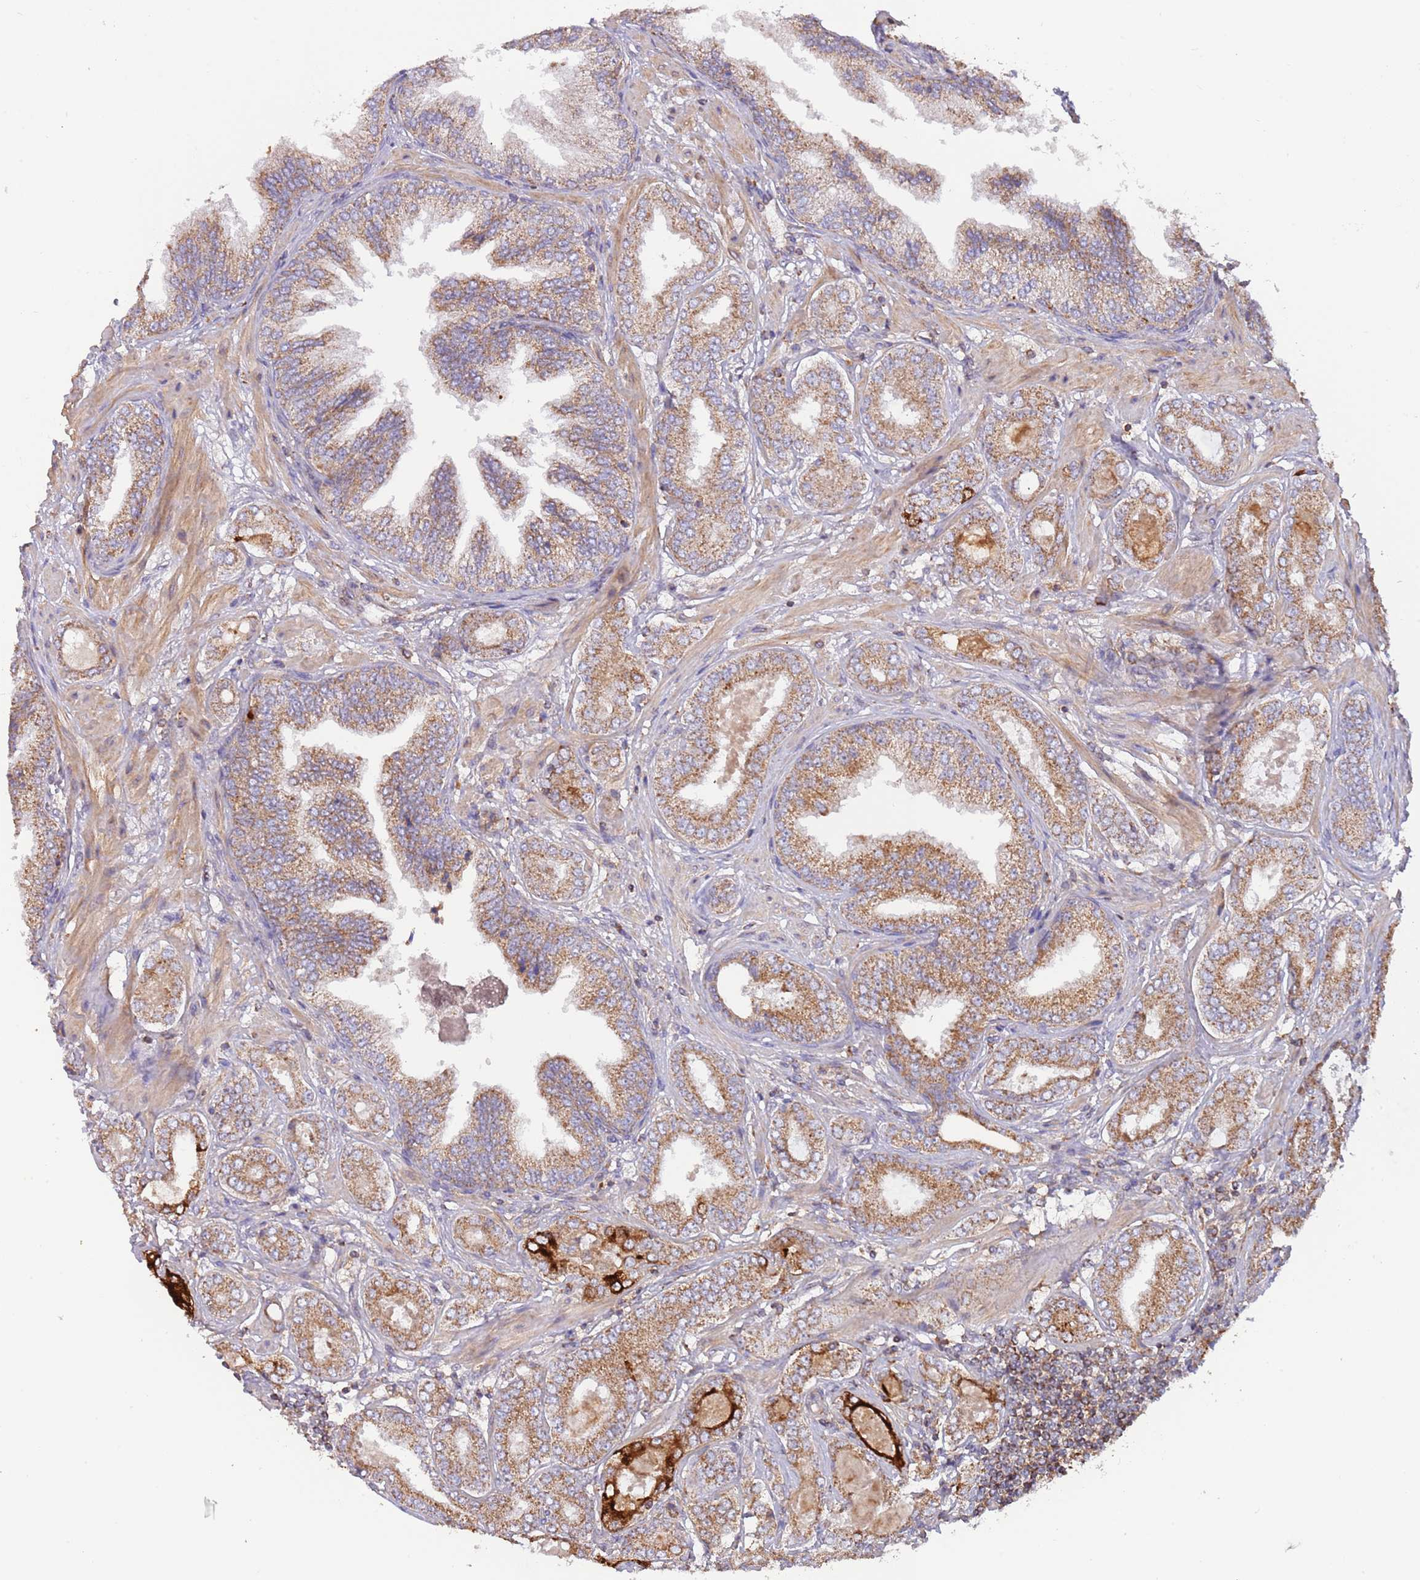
{"staining": {"intensity": "strong", "quantity": ">75%", "location": "cytoplasmic/membranous"}, "tissue": "prostate cancer", "cell_type": "Tumor cells", "image_type": "cancer", "snomed": [{"axis": "morphology", "description": "Adenocarcinoma, Low grade"}, {"axis": "topography", "description": "Prostate"}], "caption": "Low-grade adenocarcinoma (prostate) was stained to show a protein in brown. There is high levels of strong cytoplasmic/membranous expression in about >75% of tumor cells. The protein of interest is shown in brown color, while the nuclei are stained blue.", "gene": "DNAJA3", "patient": {"sex": "male", "age": 63}}